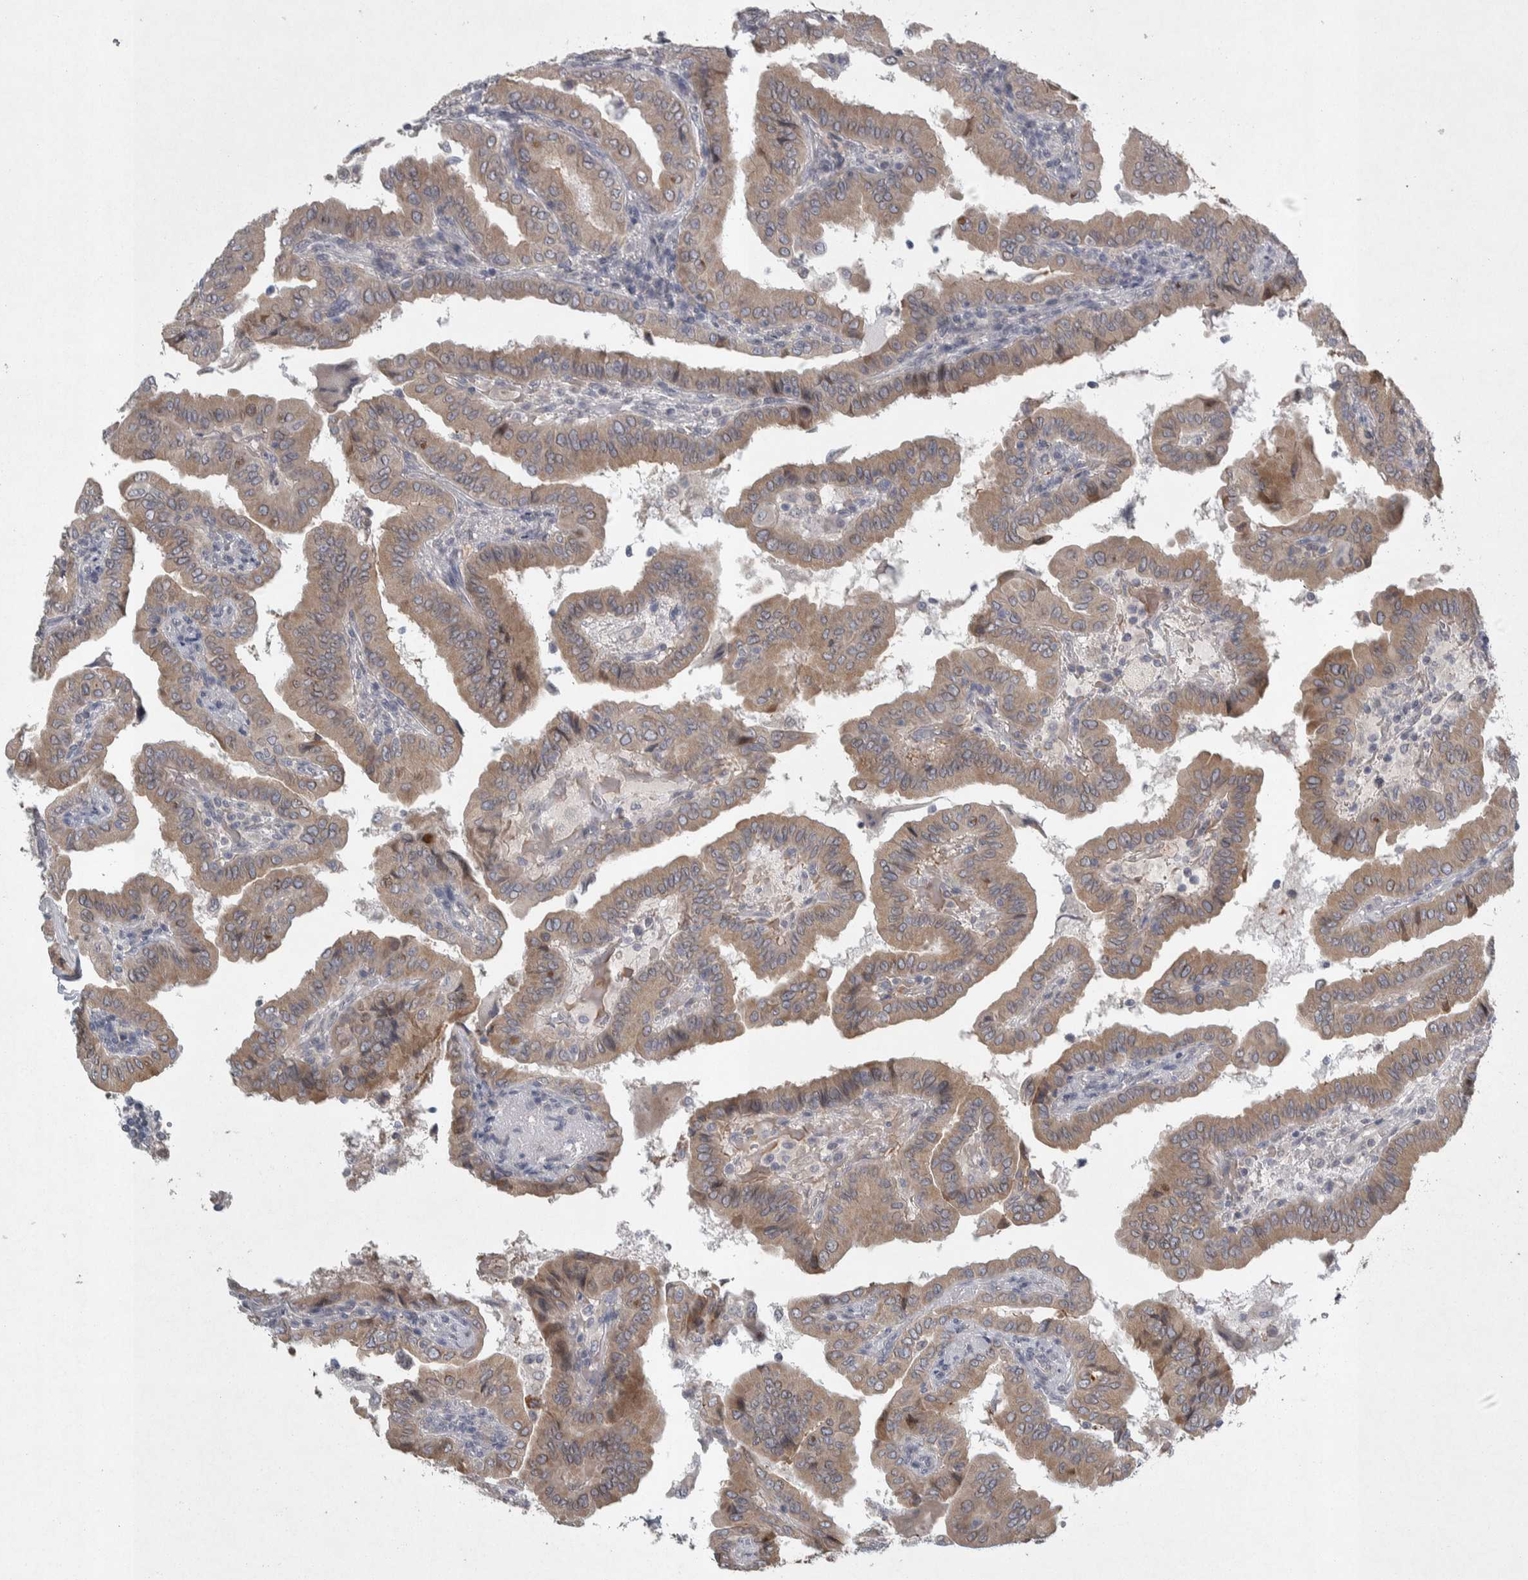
{"staining": {"intensity": "moderate", "quantity": ">75%", "location": "cytoplasmic/membranous"}, "tissue": "thyroid cancer", "cell_type": "Tumor cells", "image_type": "cancer", "snomed": [{"axis": "morphology", "description": "Papillary adenocarcinoma, NOS"}, {"axis": "topography", "description": "Thyroid gland"}], "caption": "DAB (3,3'-diaminobenzidine) immunohistochemical staining of human thyroid cancer reveals moderate cytoplasmic/membranous protein staining in about >75% of tumor cells.", "gene": "SIGMAR1", "patient": {"sex": "male", "age": 33}}